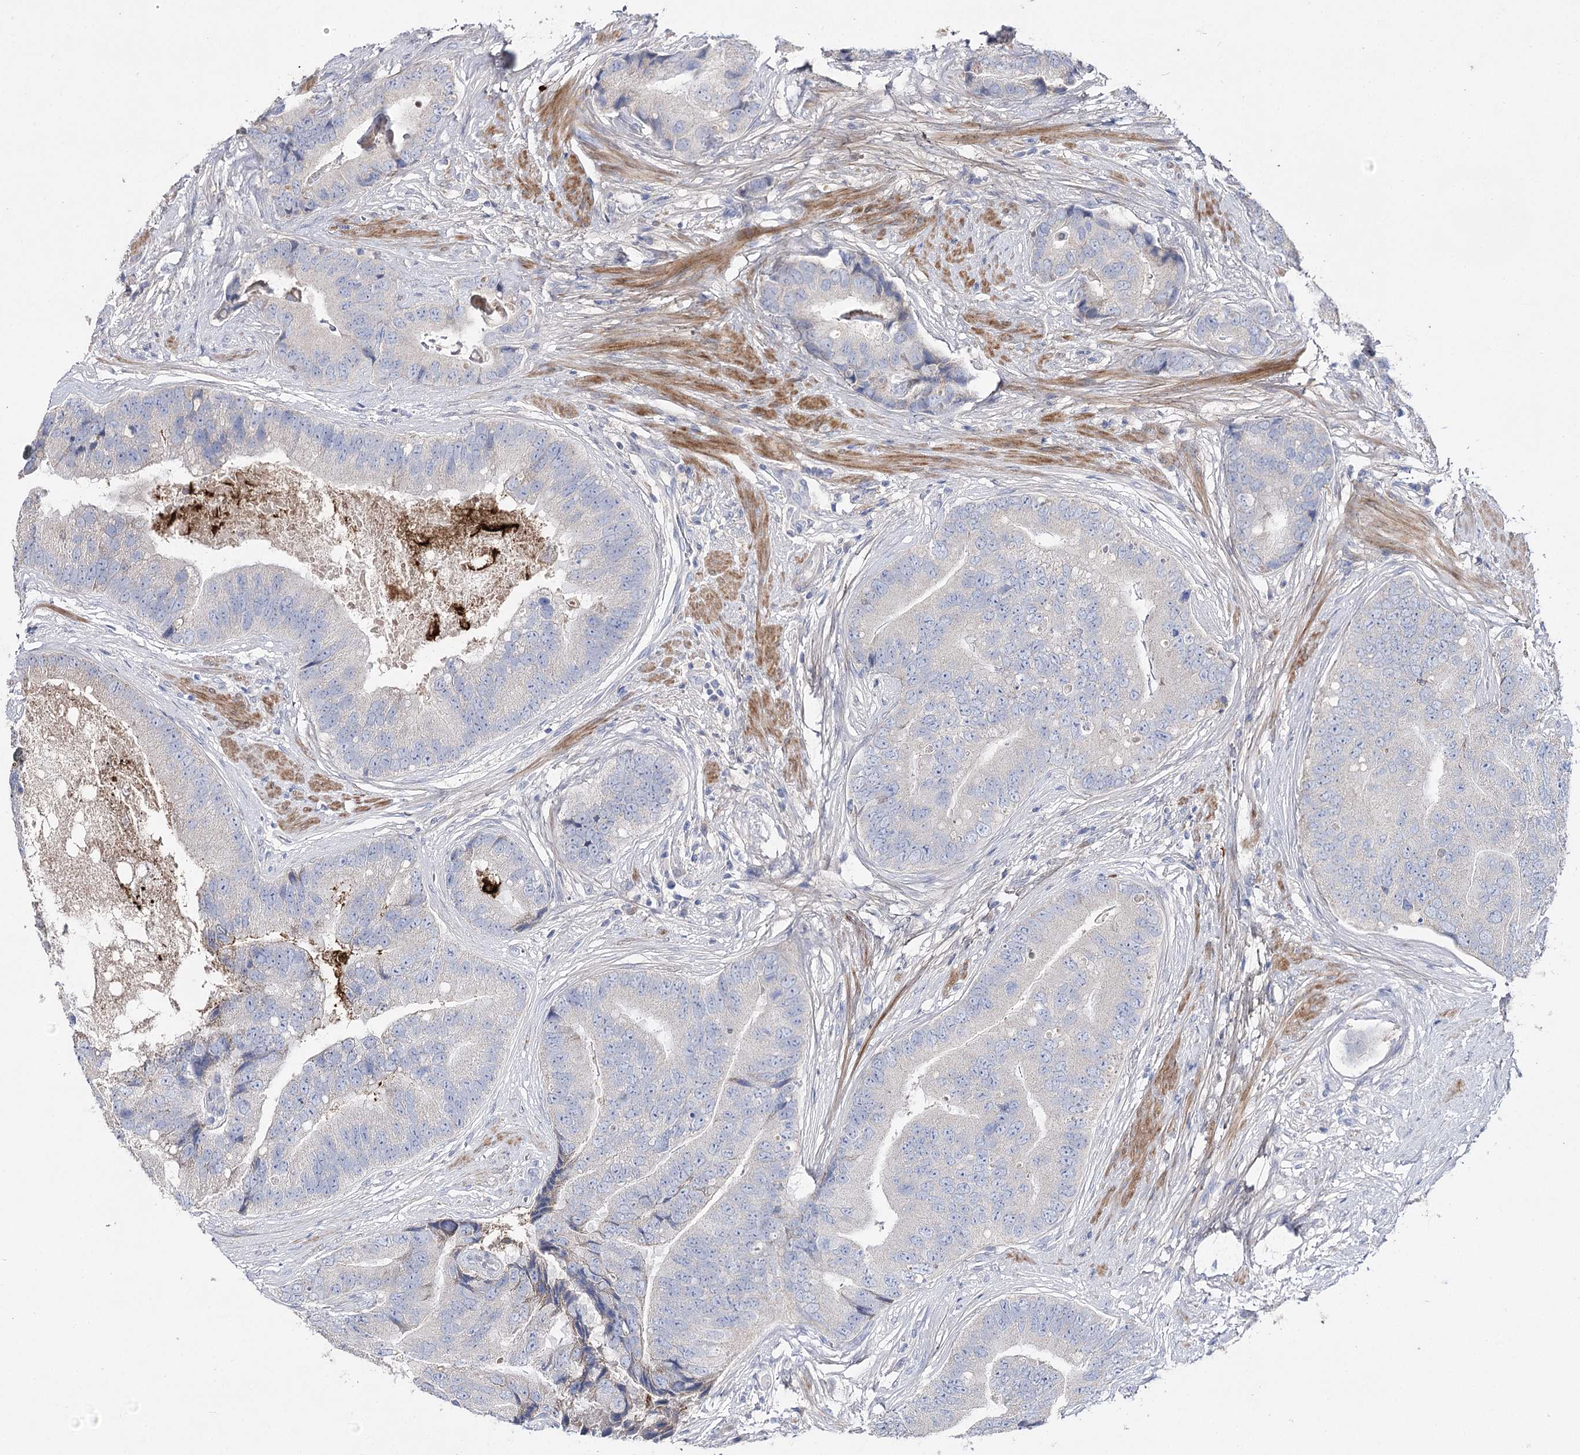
{"staining": {"intensity": "negative", "quantity": "none", "location": "none"}, "tissue": "prostate cancer", "cell_type": "Tumor cells", "image_type": "cancer", "snomed": [{"axis": "morphology", "description": "Adenocarcinoma, High grade"}, {"axis": "topography", "description": "Prostate"}], "caption": "Immunohistochemistry of human prostate cancer exhibits no positivity in tumor cells.", "gene": "NRAP", "patient": {"sex": "male", "age": 70}}